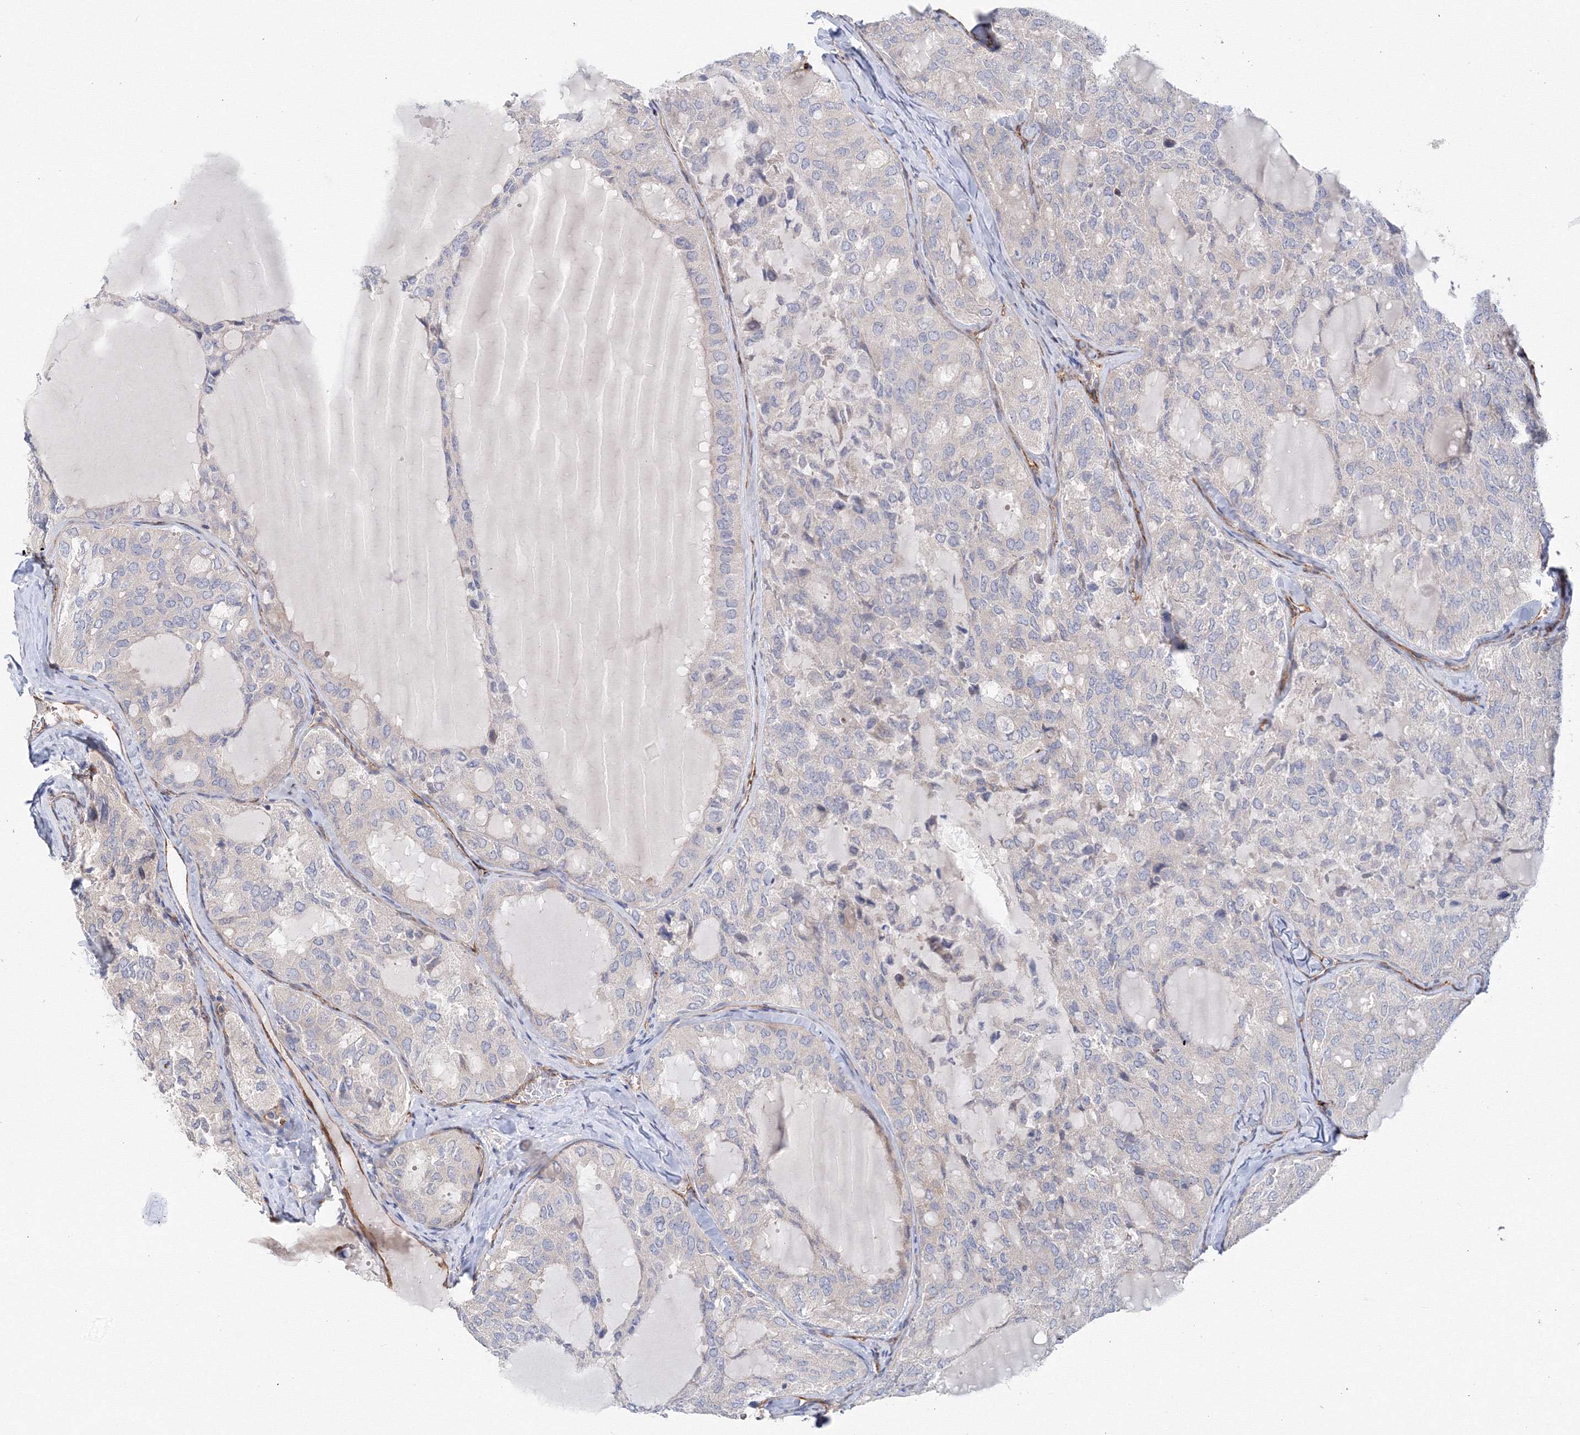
{"staining": {"intensity": "weak", "quantity": "<25%", "location": "cytoplasmic/membranous"}, "tissue": "thyroid cancer", "cell_type": "Tumor cells", "image_type": "cancer", "snomed": [{"axis": "morphology", "description": "Follicular adenoma carcinoma, NOS"}, {"axis": "topography", "description": "Thyroid gland"}], "caption": "Immunohistochemistry histopathology image of neoplastic tissue: human thyroid follicular adenoma carcinoma stained with DAB (3,3'-diaminobenzidine) displays no significant protein staining in tumor cells.", "gene": "DIS3L2", "patient": {"sex": "male", "age": 75}}